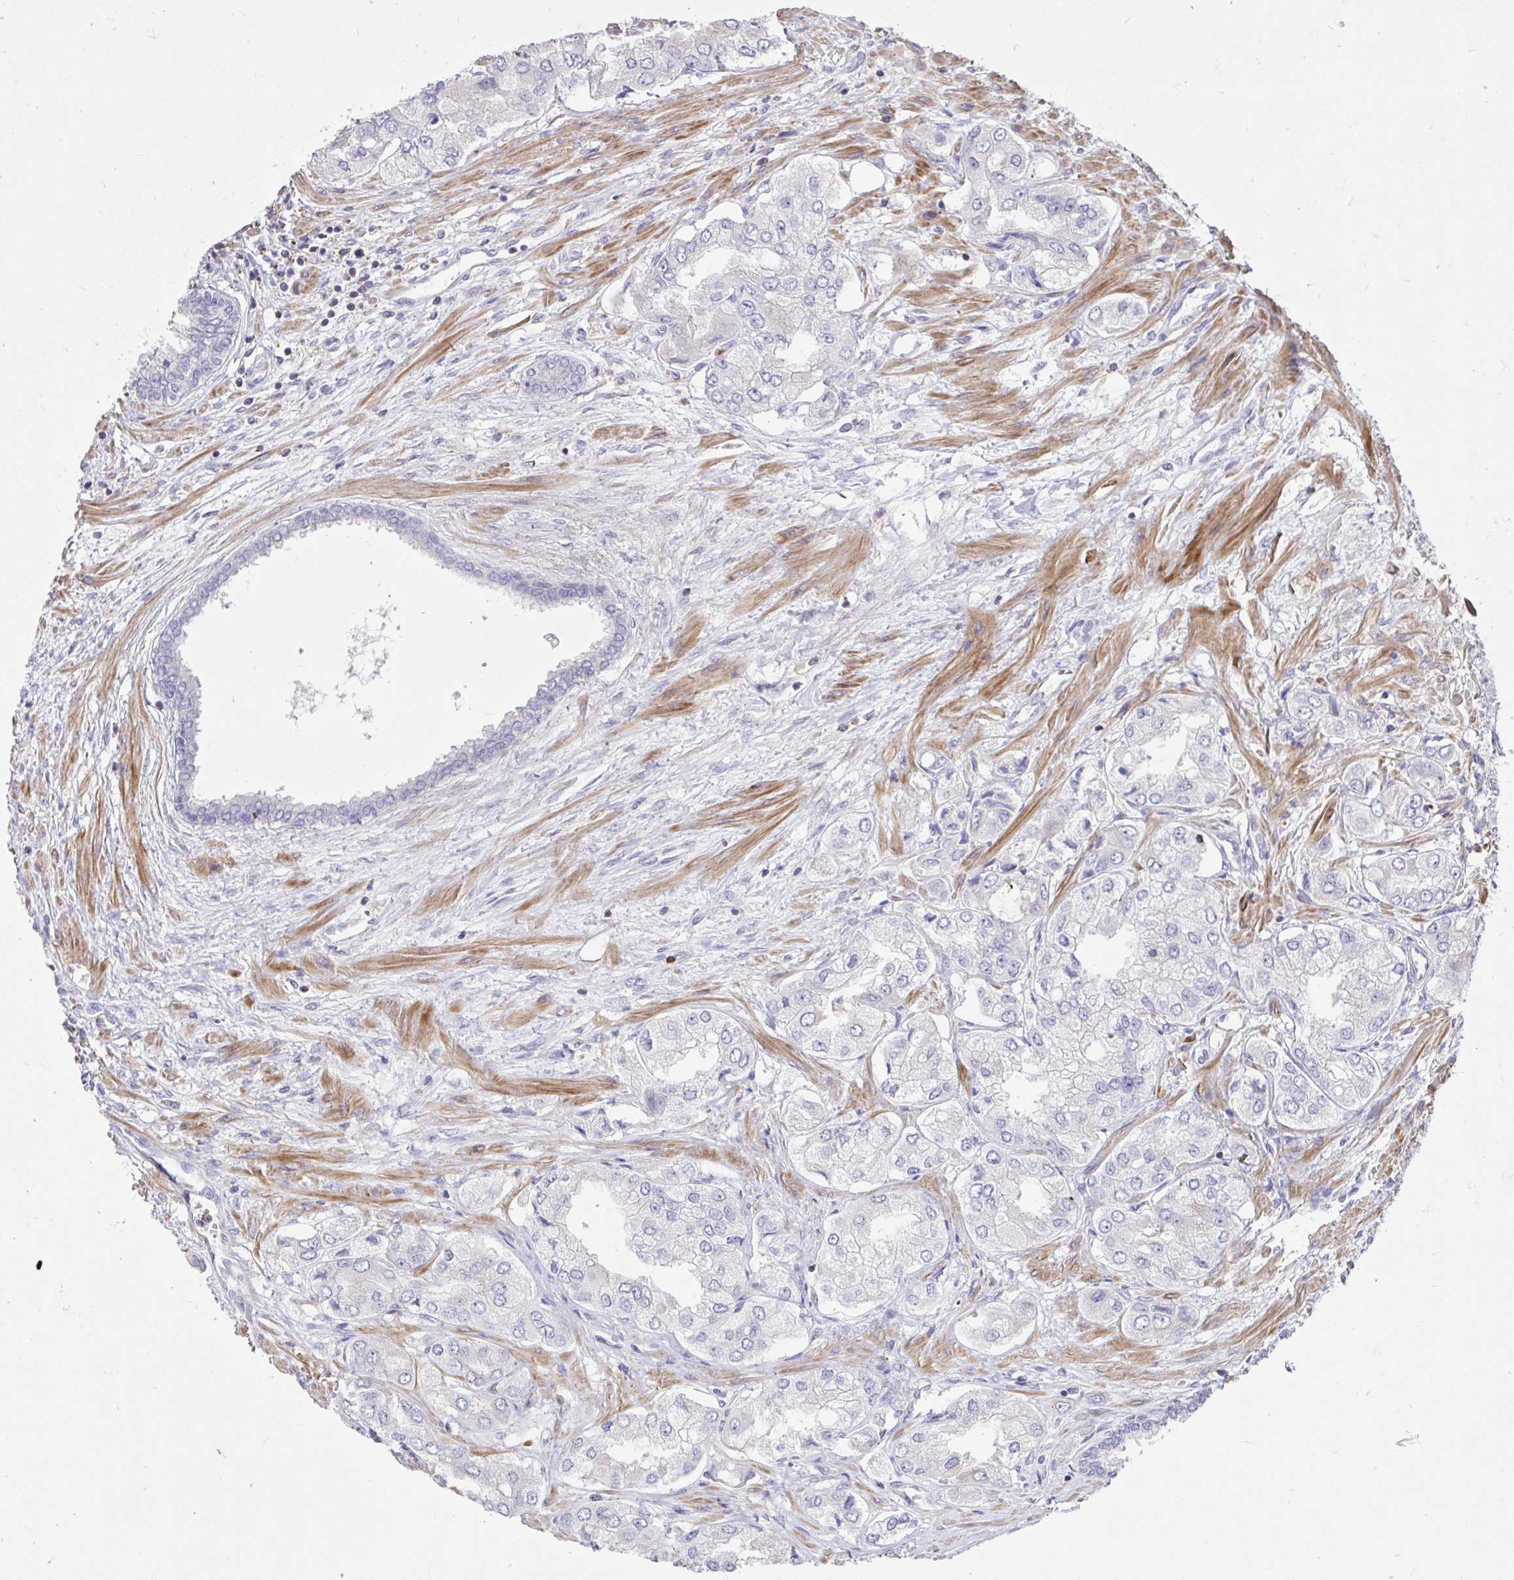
{"staining": {"intensity": "negative", "quantity": "none", "location": "none"}, "tissue": "prostate cancer", "cell_type": "Tumor cells", "image_type": "cancer", "snomed": [{"axis": "morphology", "description": "Adenocarcinoma, Low grade"}, {"axis": "topography", "description": "Prostate"}], "caption": "Low-grade adenocarcinoma (prostate) was stained to show a protein in brown. There is no significant staining in tumor cells.", "gene": "IGFL2", "patient": {"sex": "male", "age": 69}}